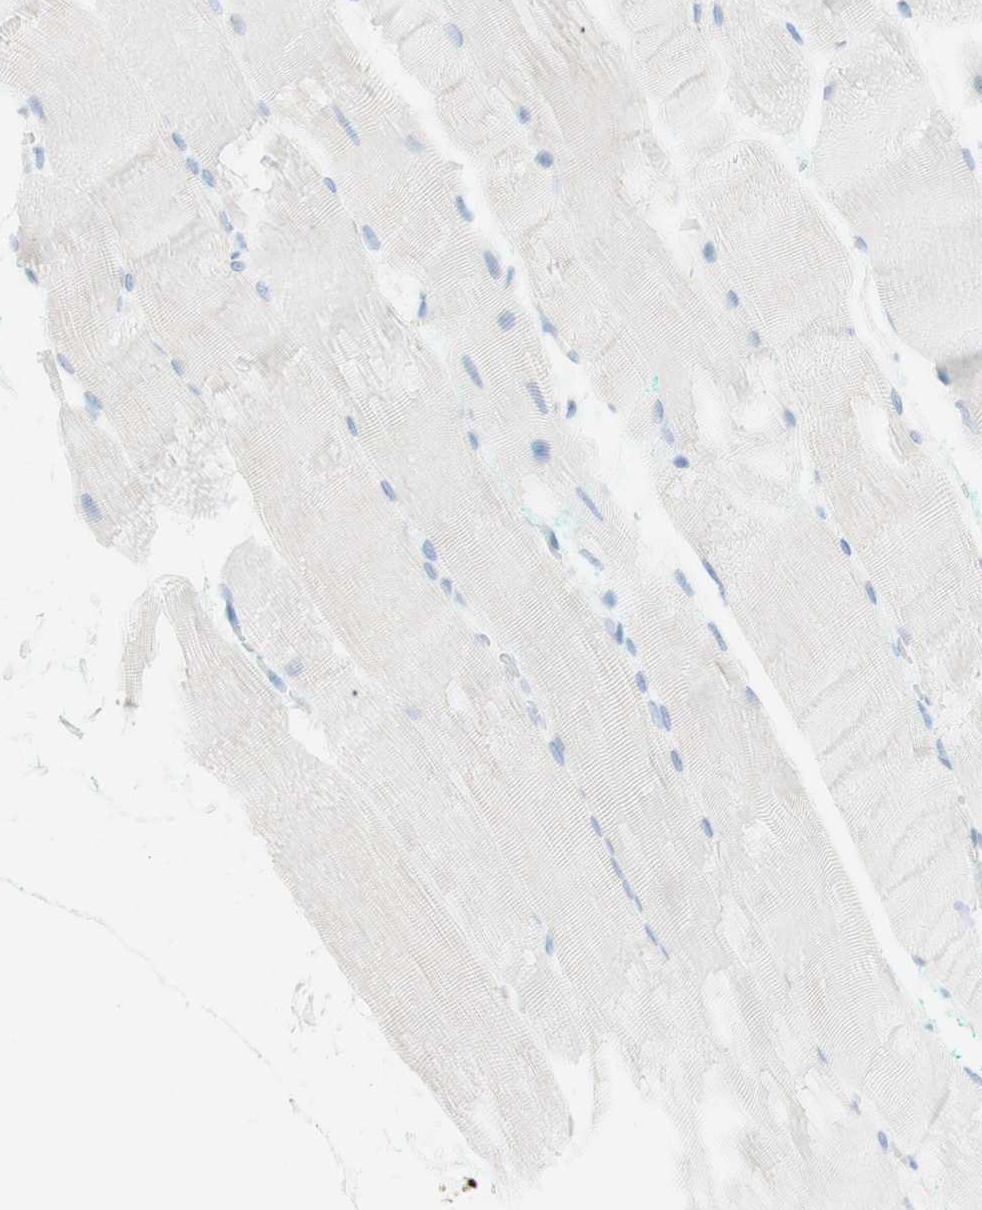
{"staining": {"intensity": "negative", "quantity": "none", "location": "none"}, "tissue": "skeletal muscle", "cell_type": "Myocytes", "image_type": "normal", "snomed": [{"axis": "morphology", "description": "Normal tissue, NOS"}, {"axis": "morphology", "description": "Squamous cell carcinoma, NOS"}, {"axis": "topography", "description": "Skeletal muscle"}], "caption": "High power microscopy histopathology image of an IHC micrograph of benign skeletal muscle, revealing no significant staining in myocytes. The staining was performed using DAB (3,3'-diaminobenzidine) to visualize the protein expression in brown, while the nuclei were stained in blue with hematoxylin (Magnification: 20x).", "gene": "TPO", "patient": {"sex": "male", "age": 51}}